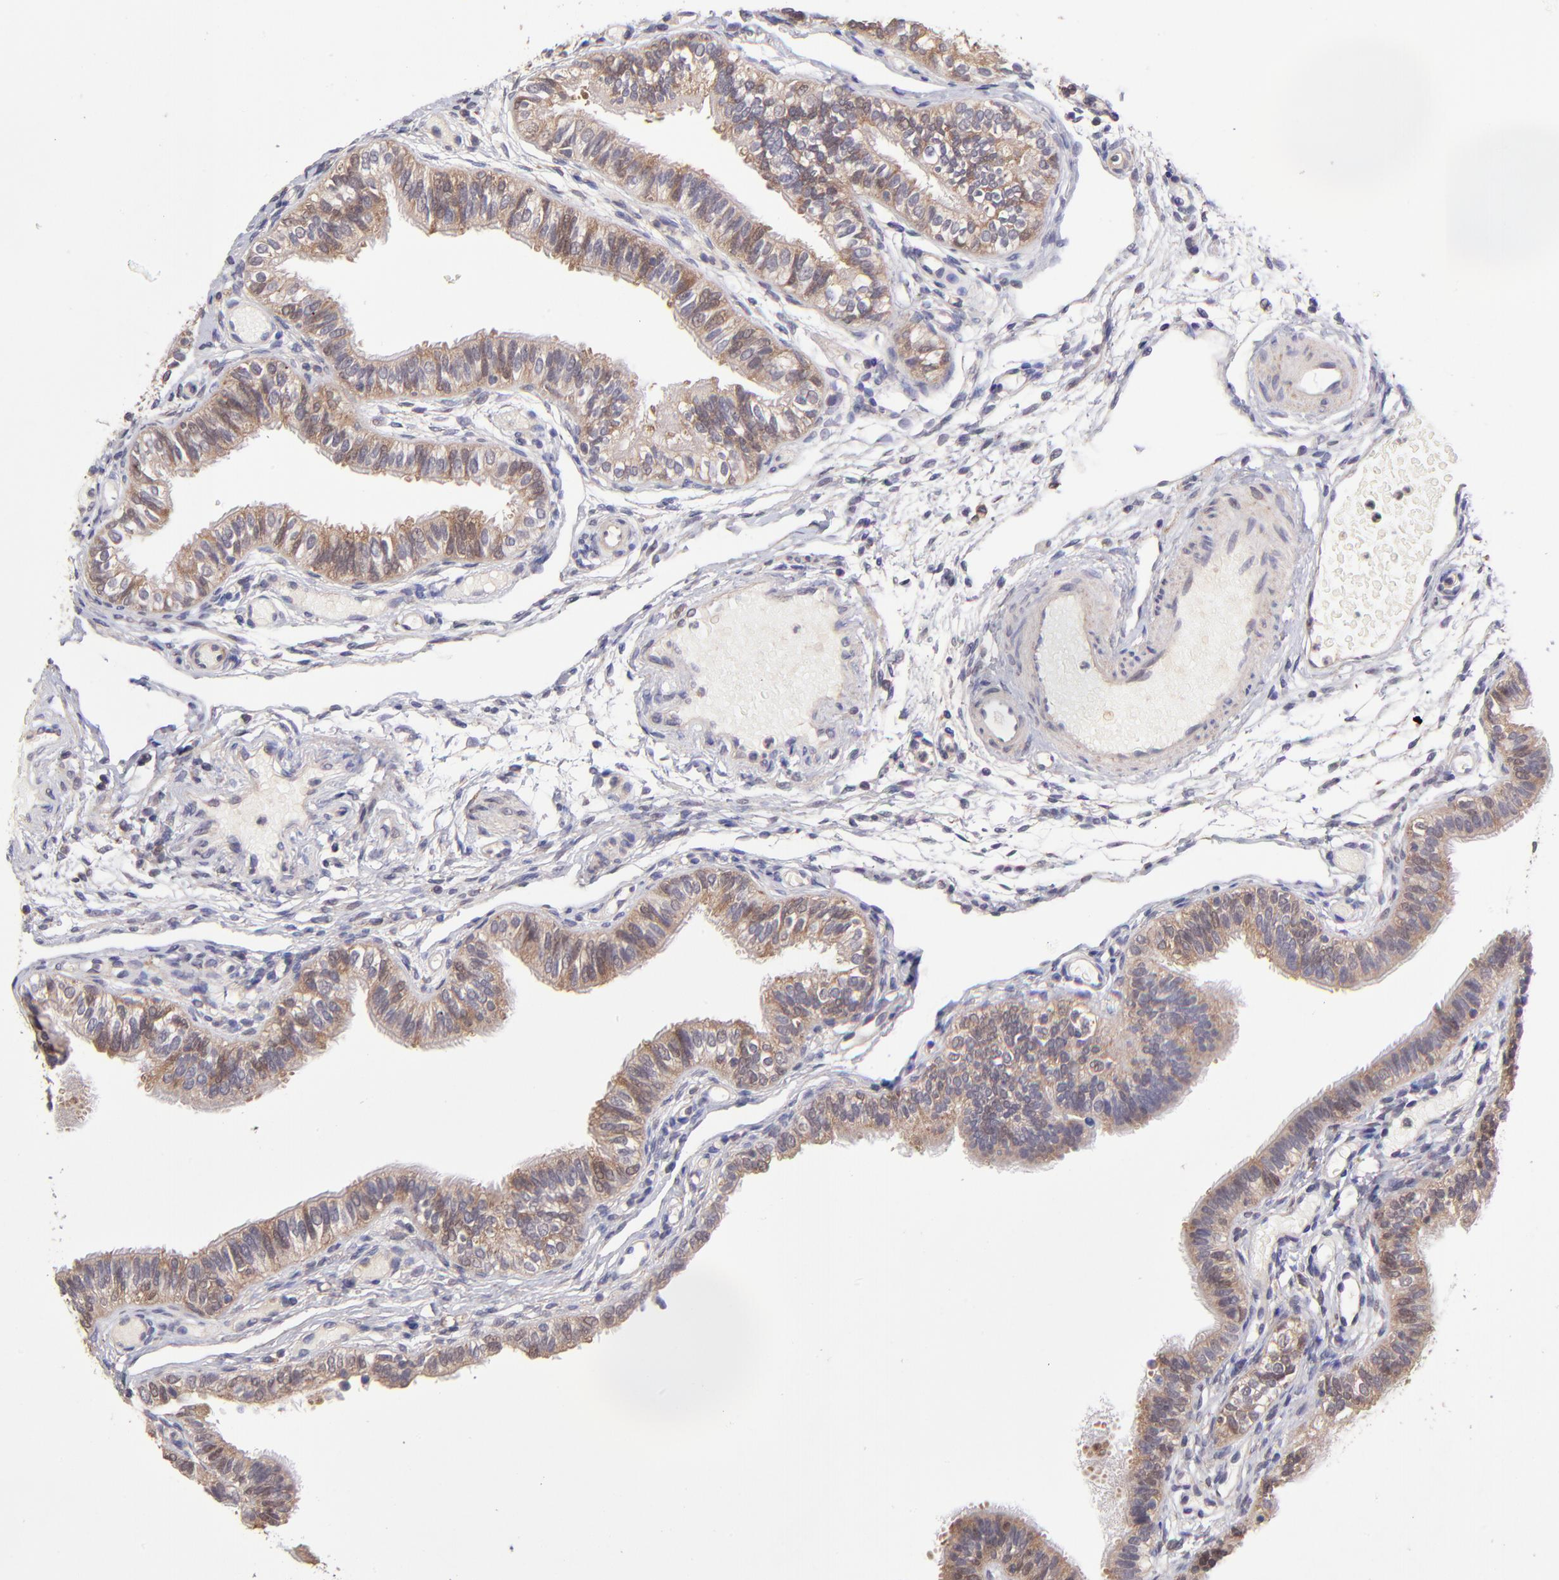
{"staining": {"intensity": "moderate", "quantity": ">75%", "location": "cytoplasmic/membranous"}, "tissue": "fallopian tube", "cell_type": "Glandular cells", "image_type": "normal", "snomed": [{"axis": "morphology", "description": "Normal tissue, NOS"}, {"axis": "morphology", "description": "Dermoid, NOS"}, {"axis": "topography", "description": "Fallopian tube"}], "caption": "Protein expression by IHC shows moderate cytoplasmic/membranous expression in about >75% of glandular cells in benign fallopian tube.", "gene": "NSF", "patient": {"sex": "female", "age": 33}}